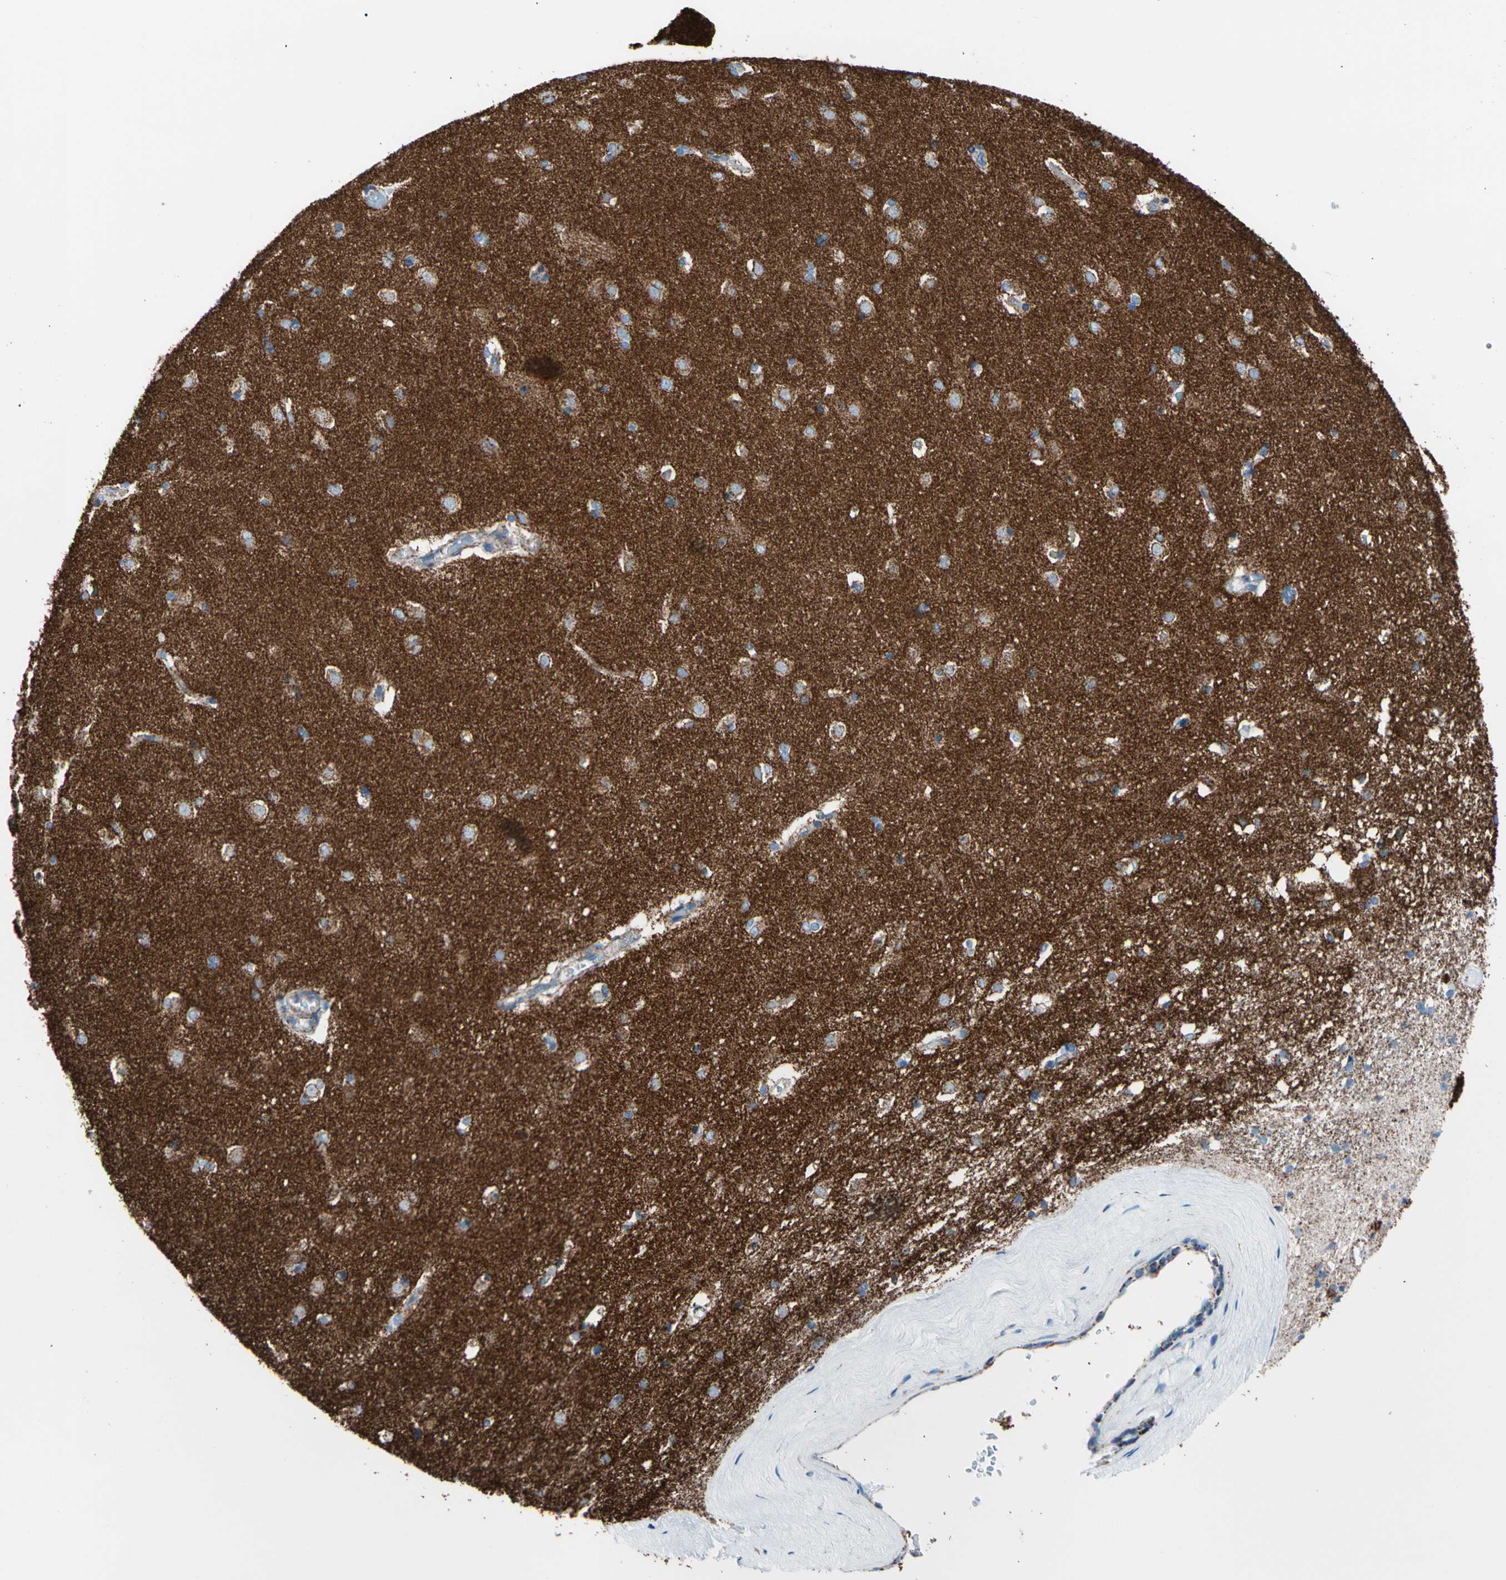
{"staining": {"intensity": "moderate", "quantity": "<25%", "location": "cytoplasmic/membranous"}, "tissue": "caudate", "cell_type": "Glial cells", "image_type": "normal", "snomed": [{"axis": "morphology", "description": "Normal tissue, NOS"}, {"axis": "topography", "description": "Lateral ventricle wall"}], "caption": "This photomicrograph reveals immunohistochemistry (IHC) staining of unremarkable caudate, with low moderate cytoplasmic/membranous positivity in approximately <25% of glial cells.", "gene": "HK1", "patient": {"sex": "female", "age": 19}}